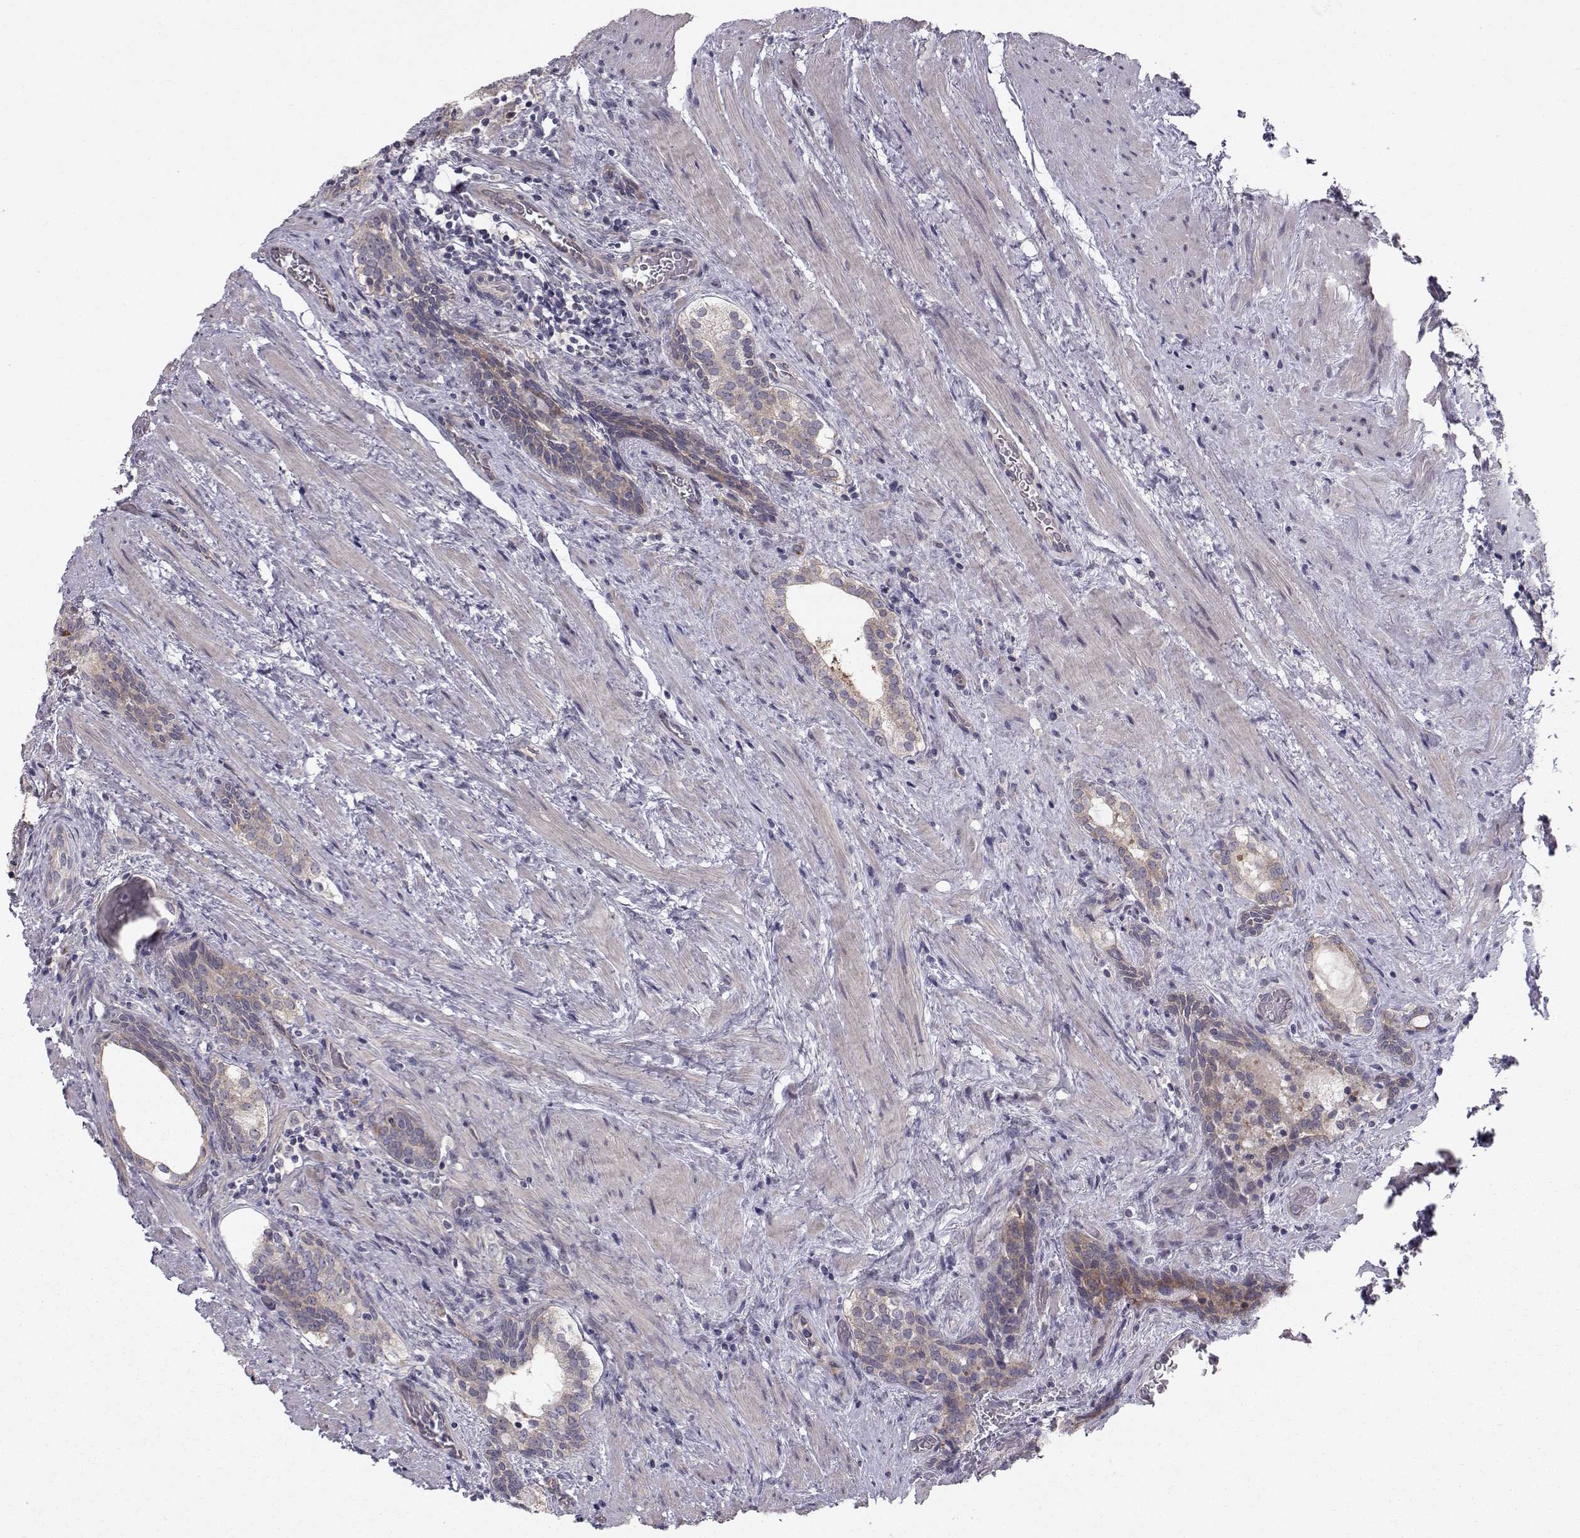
{"staining": {"intensity": "weak", "quantity": ">75%", "location": "cytoplasmic/membranous"}, "tissue": "prostate cancer", "cell_type": "Tumor cells", "image_type": "cancer", "snomed": [{"axis": "morphology", "description": "Adenocarcinoma, NOS"}, {"axis": "morphology", "description": "Adenocarcinoma, High grade"}, {"axis": "topography", "description": "Prostate"}], "caption": "Weak cytoplasmic/membranous protein positivity is present in about >75% of tumor cells in adenocarcinoma (prostate).", "gene": "HSP90AB1", "patient": {"sex": "male", "age": 61}}